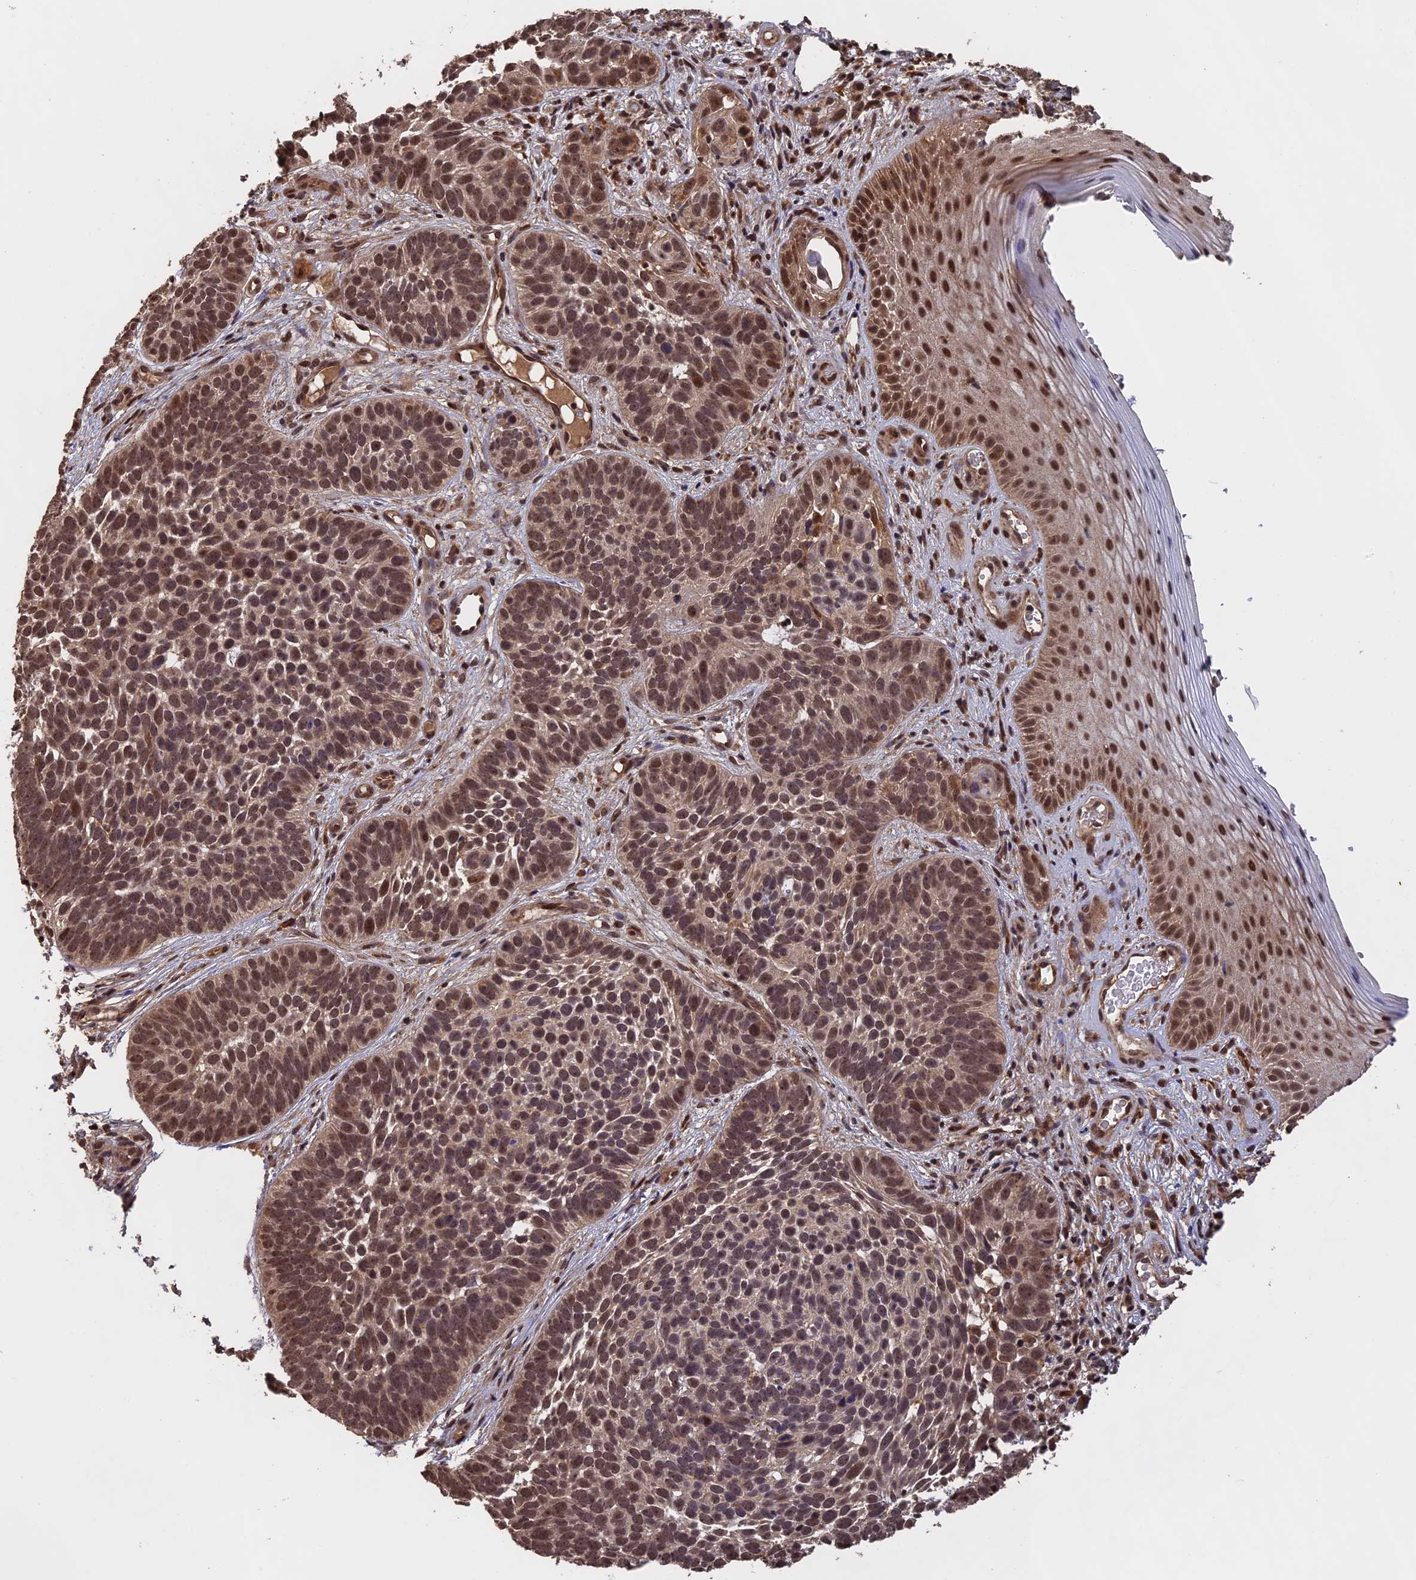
{"staining": {"intensity": "moderate", "quantity": ">75%", "location": "nuclear"}, "tissue": "skin cancer", "cell_type": "Tumor cells", "image_type": "cancer", "snomed": [{"axis": "morphology", "description": "Basal cell carcinoma"}, {"axis": "topography", "description": "Skin"}], "caption": "A photomicrograph showing moderate nuclear positivity in approximately >75% of tumor cells in skin cancer, as visualized by brown immunohistochemical staining.", "gene": "OSBPL1A", "patient": {"sex": "male", "age": 89}}